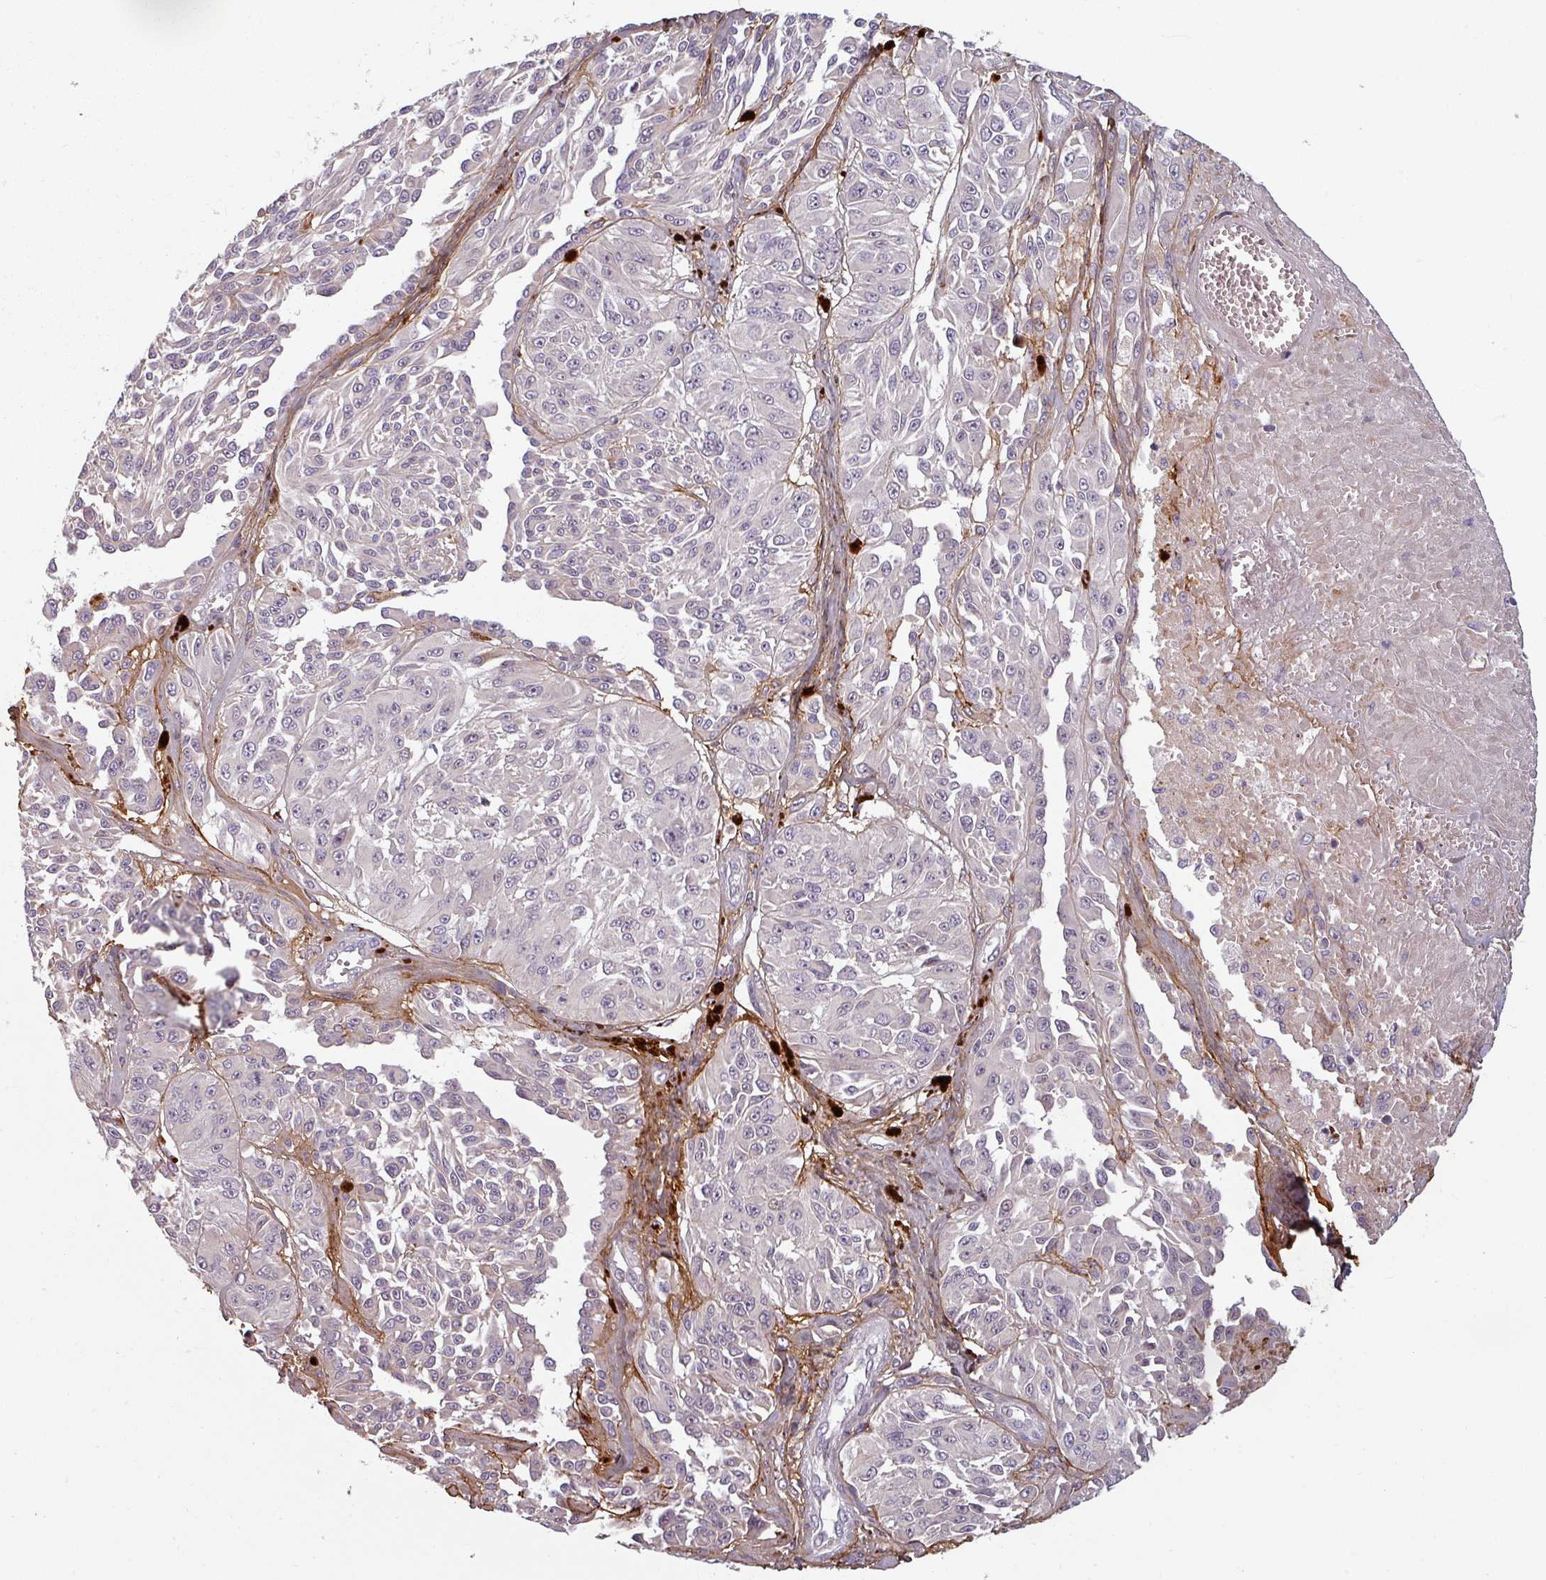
{"staining": {"intensity": "negative", "quantity": "none", "location": "none"}, "tissue": "melanoma", "cell_type": "Tumor cells", "image_type": "cancer", "snomed": [{"axis": "morphology", "description": "Malignant melanoma, NOS"}, {"axis": "topography", "description": "Skin"}], "caption": "IHC micrograph of neoplastic tissue: melanoma stained with DAB (3,3'-diaminobenzidine) shows no significant protein staining in tumor cells.", "gene": "CYB5RL", "patient": {"sex": "male", "age": 94}}